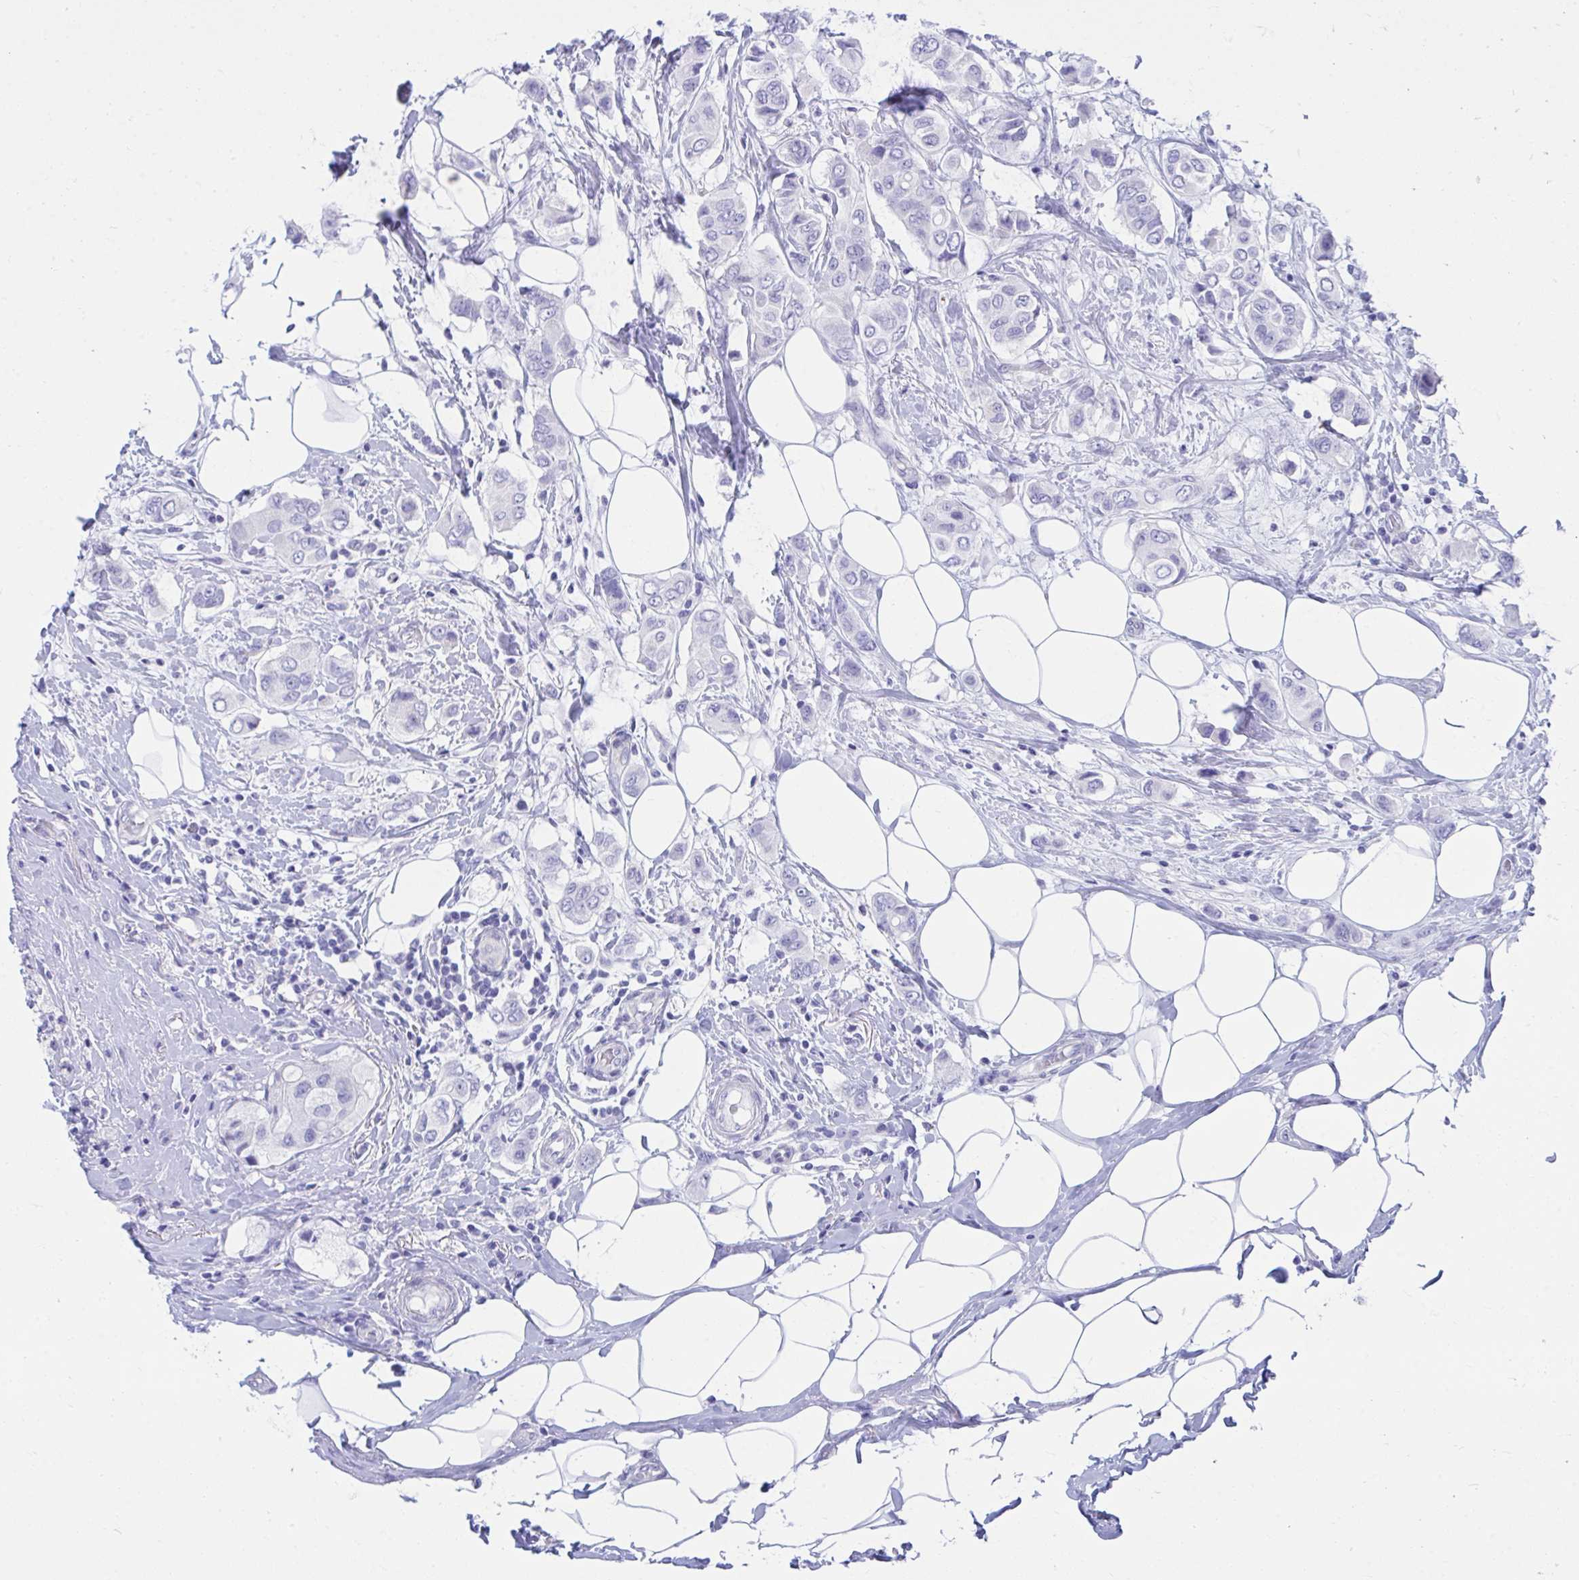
{"staining": {"intensity": "negative", "quantity": "none", "location": "none"}, "tissue": "breast cancer", "cell_type": "Tumor cells", "image_type": "cancer", "snomed": [{"axis": "morphology", "description": "Lobular carcinoma"}, {"axis": "topography", "description": "Breast"}], "caption": "The histopathology image reveals no significant expression in tumor cells of breast lobular carcinoma.", "gene": "SHISA8", "patient": {"sex": "female", "age": 51}}